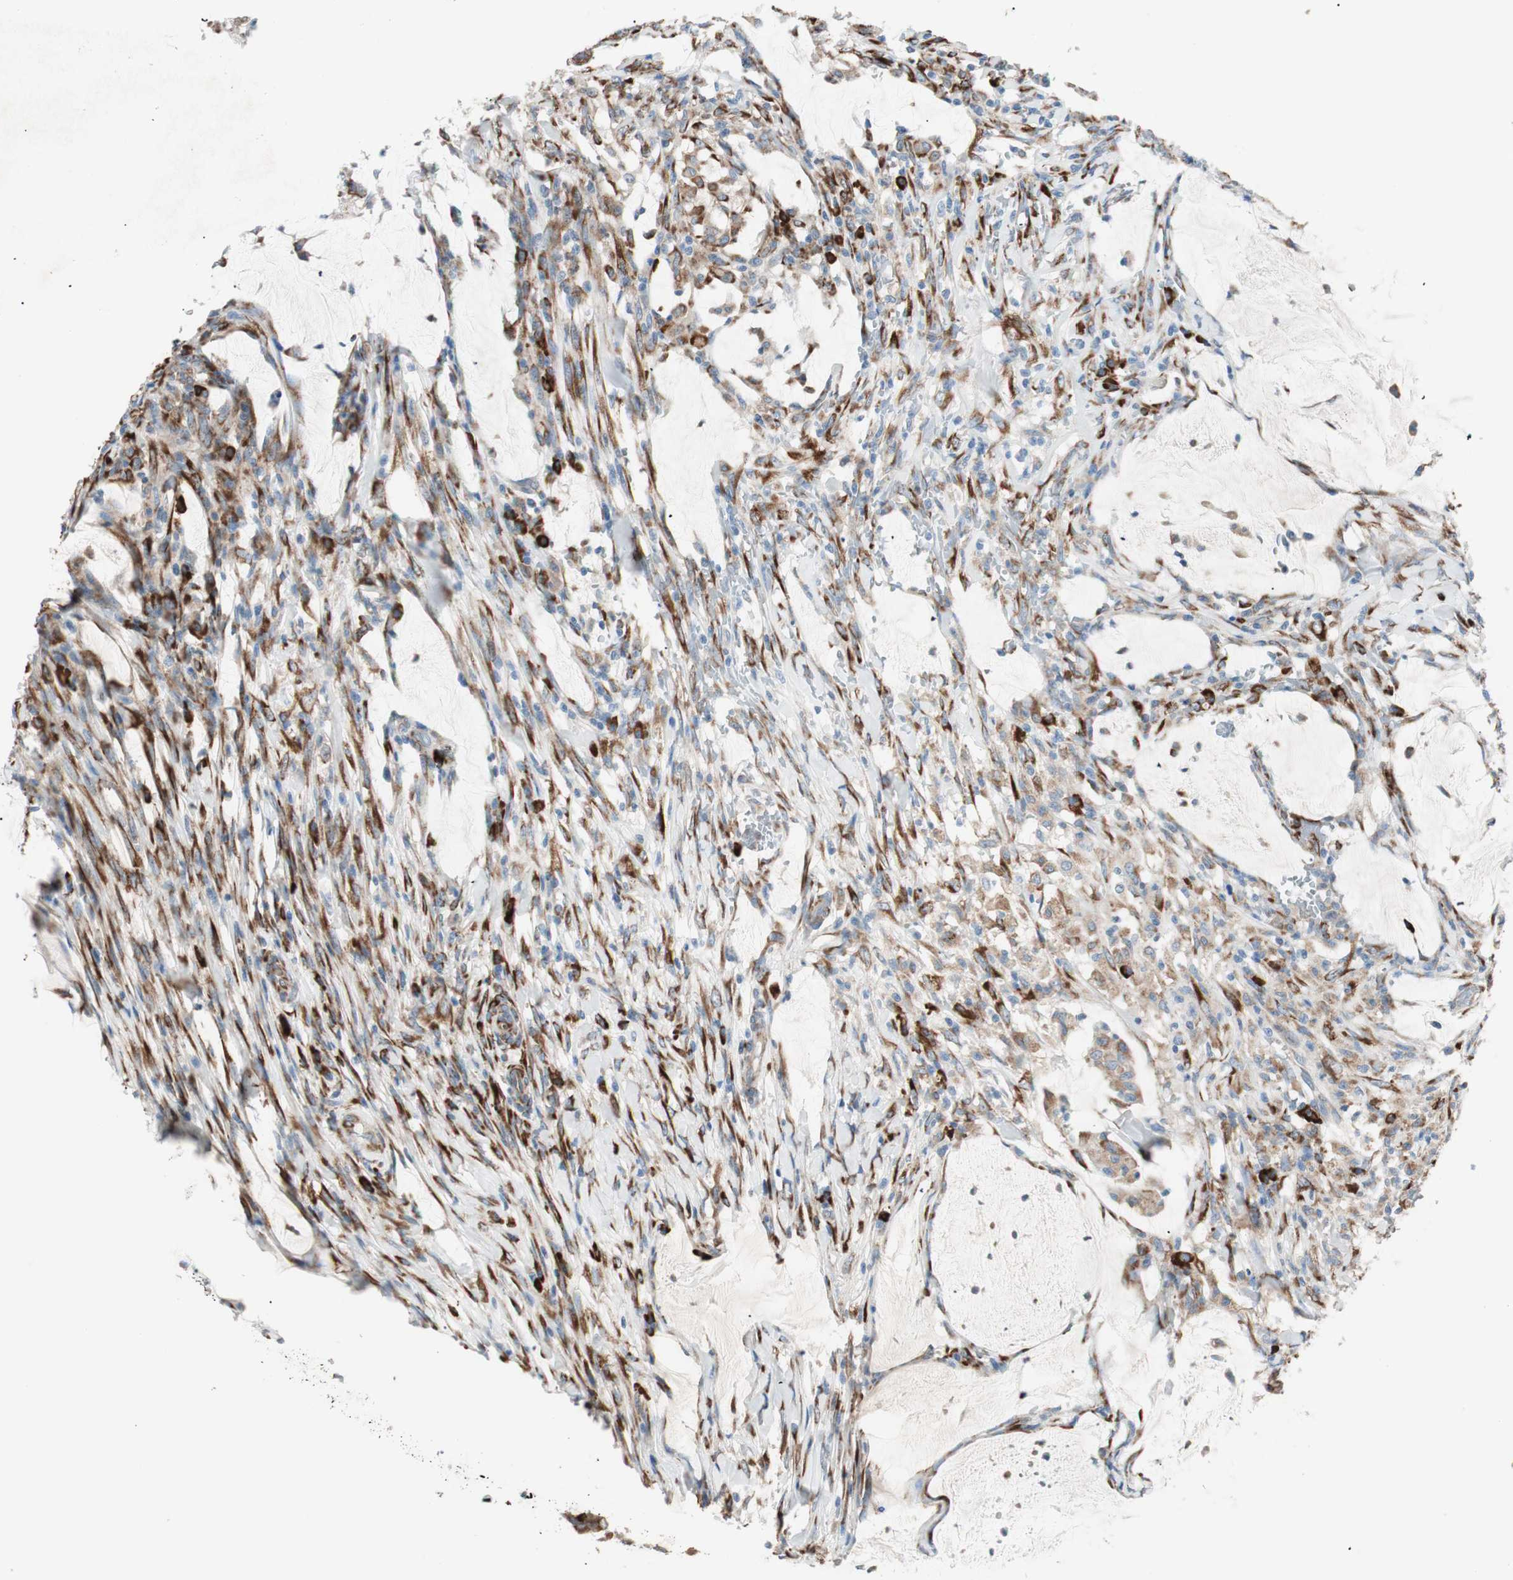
{"staining": {"intensity": "moderate", "quantity": ">75%", "location": "cytoplasmic/membranous"}, "tissue": "colorectal cancer", "cell_type": "Tumor cells", "image_type": "cancer", "snomed": [{"axis": "morphology", "description": "Adenocarcinoma, NOS"}, {"axis": "topography", "description": "Colon"}], "caption": "DAB (3,3'-diaminobenzidine) immunohistochemical staining of human colorectal adenocarcinoma shows moderate cytoplasmic/membranous protein positivity in about >75% of tumor cells.", "gene": "P4HTM", "patient": {"sex": "male", "age": 45}}